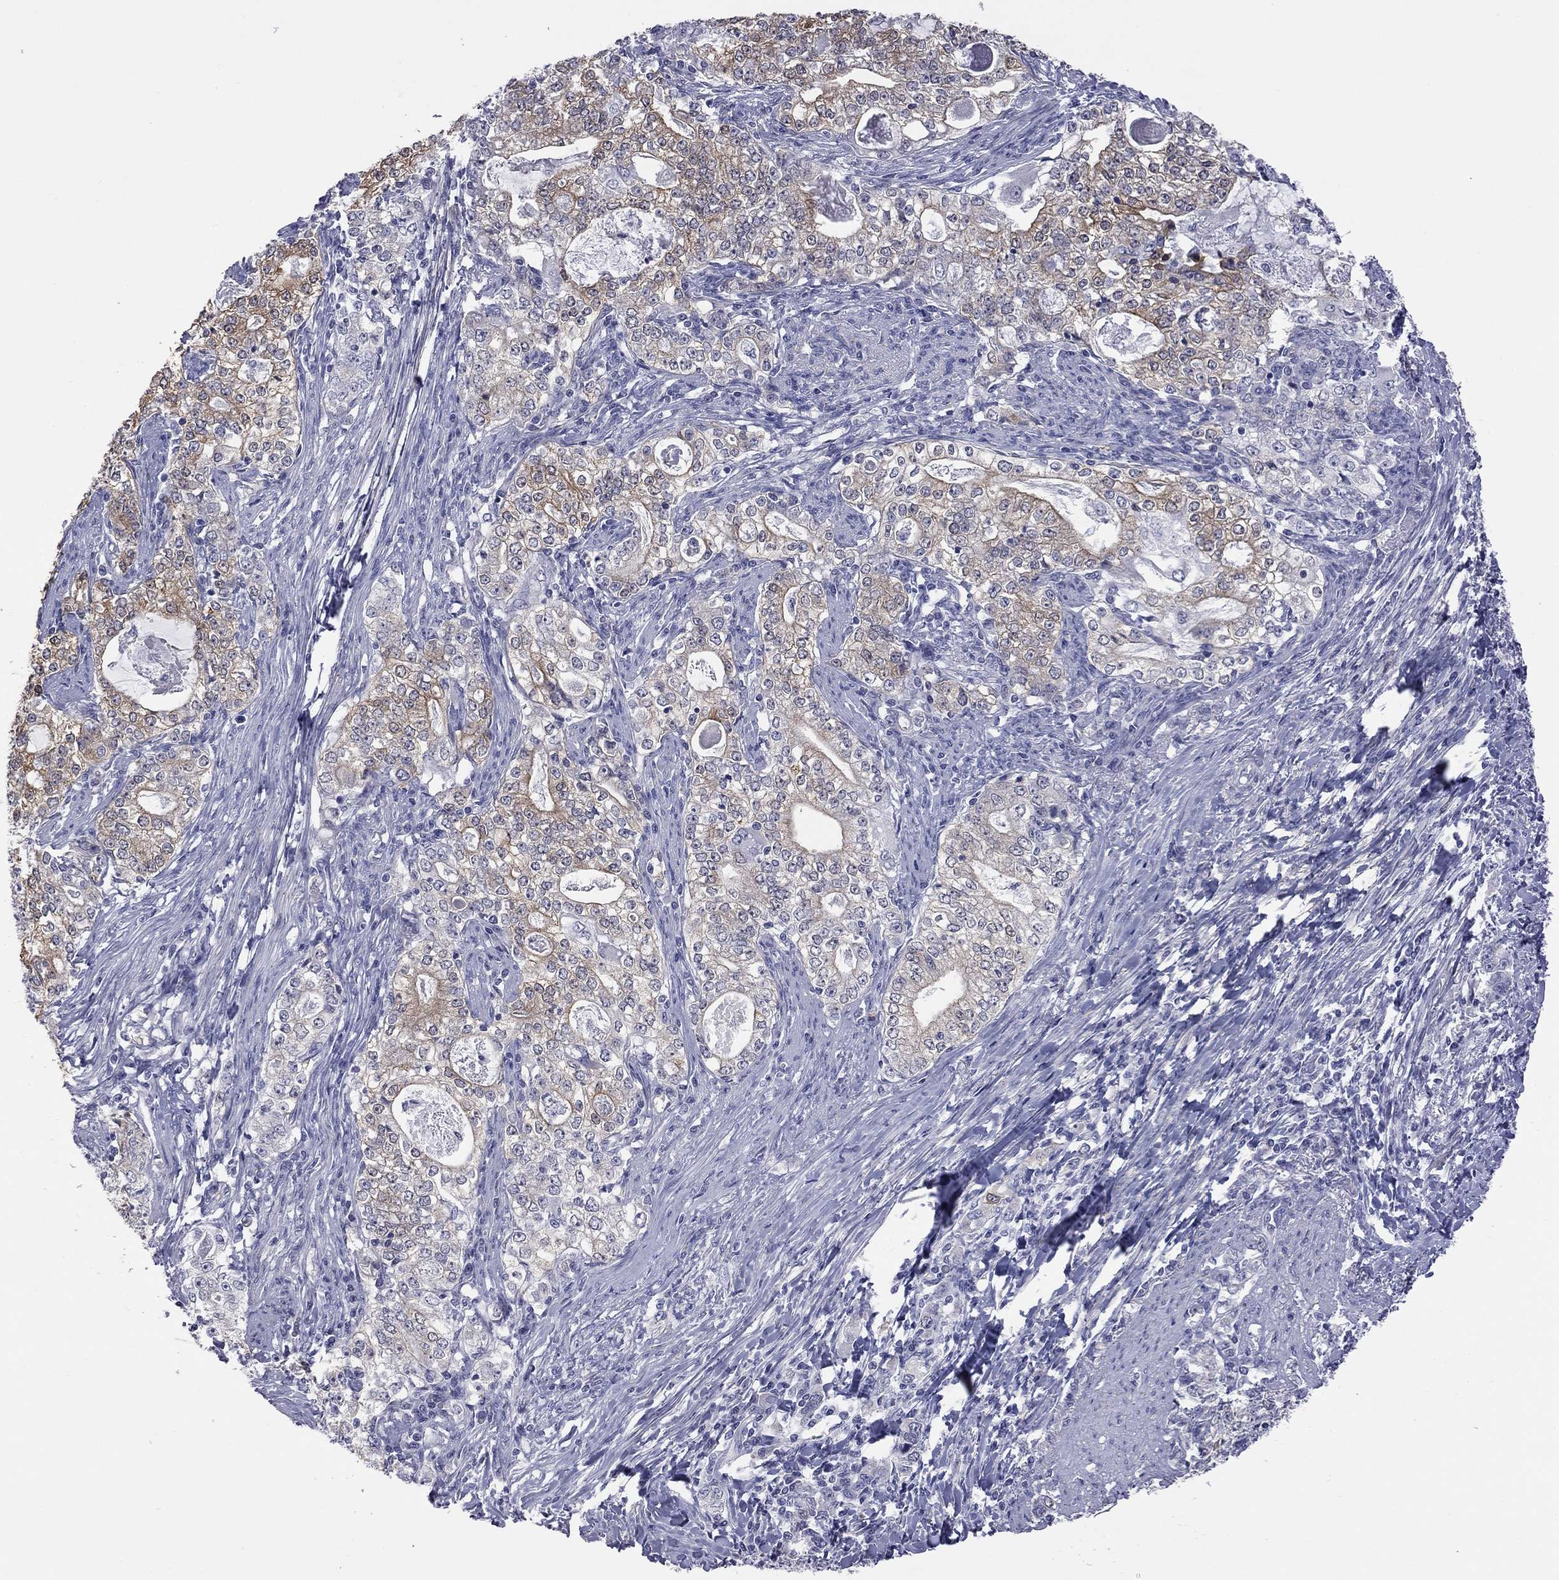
{"staining": {"intensity": "moderate", "quantity": "25%-75%", "location": "cytoplasmic/membranous"}, "tissue": "stomach cancer", "cell_type": "Tumor cells", "image_type": "cancer", "snomed": [{"axis": "morphology", "description": "Adenocarcinoma, NOS"}, {"axis": "topography", "description": "Stomach, lower"}], "caption": "Protein expression analysis of stomach cancer displays moderate cytoplasmic/membranous staining in about 25%-75% of tumor cells.", "gene": "HYLS1", "patient": {"sex": "female", "age": 72}}